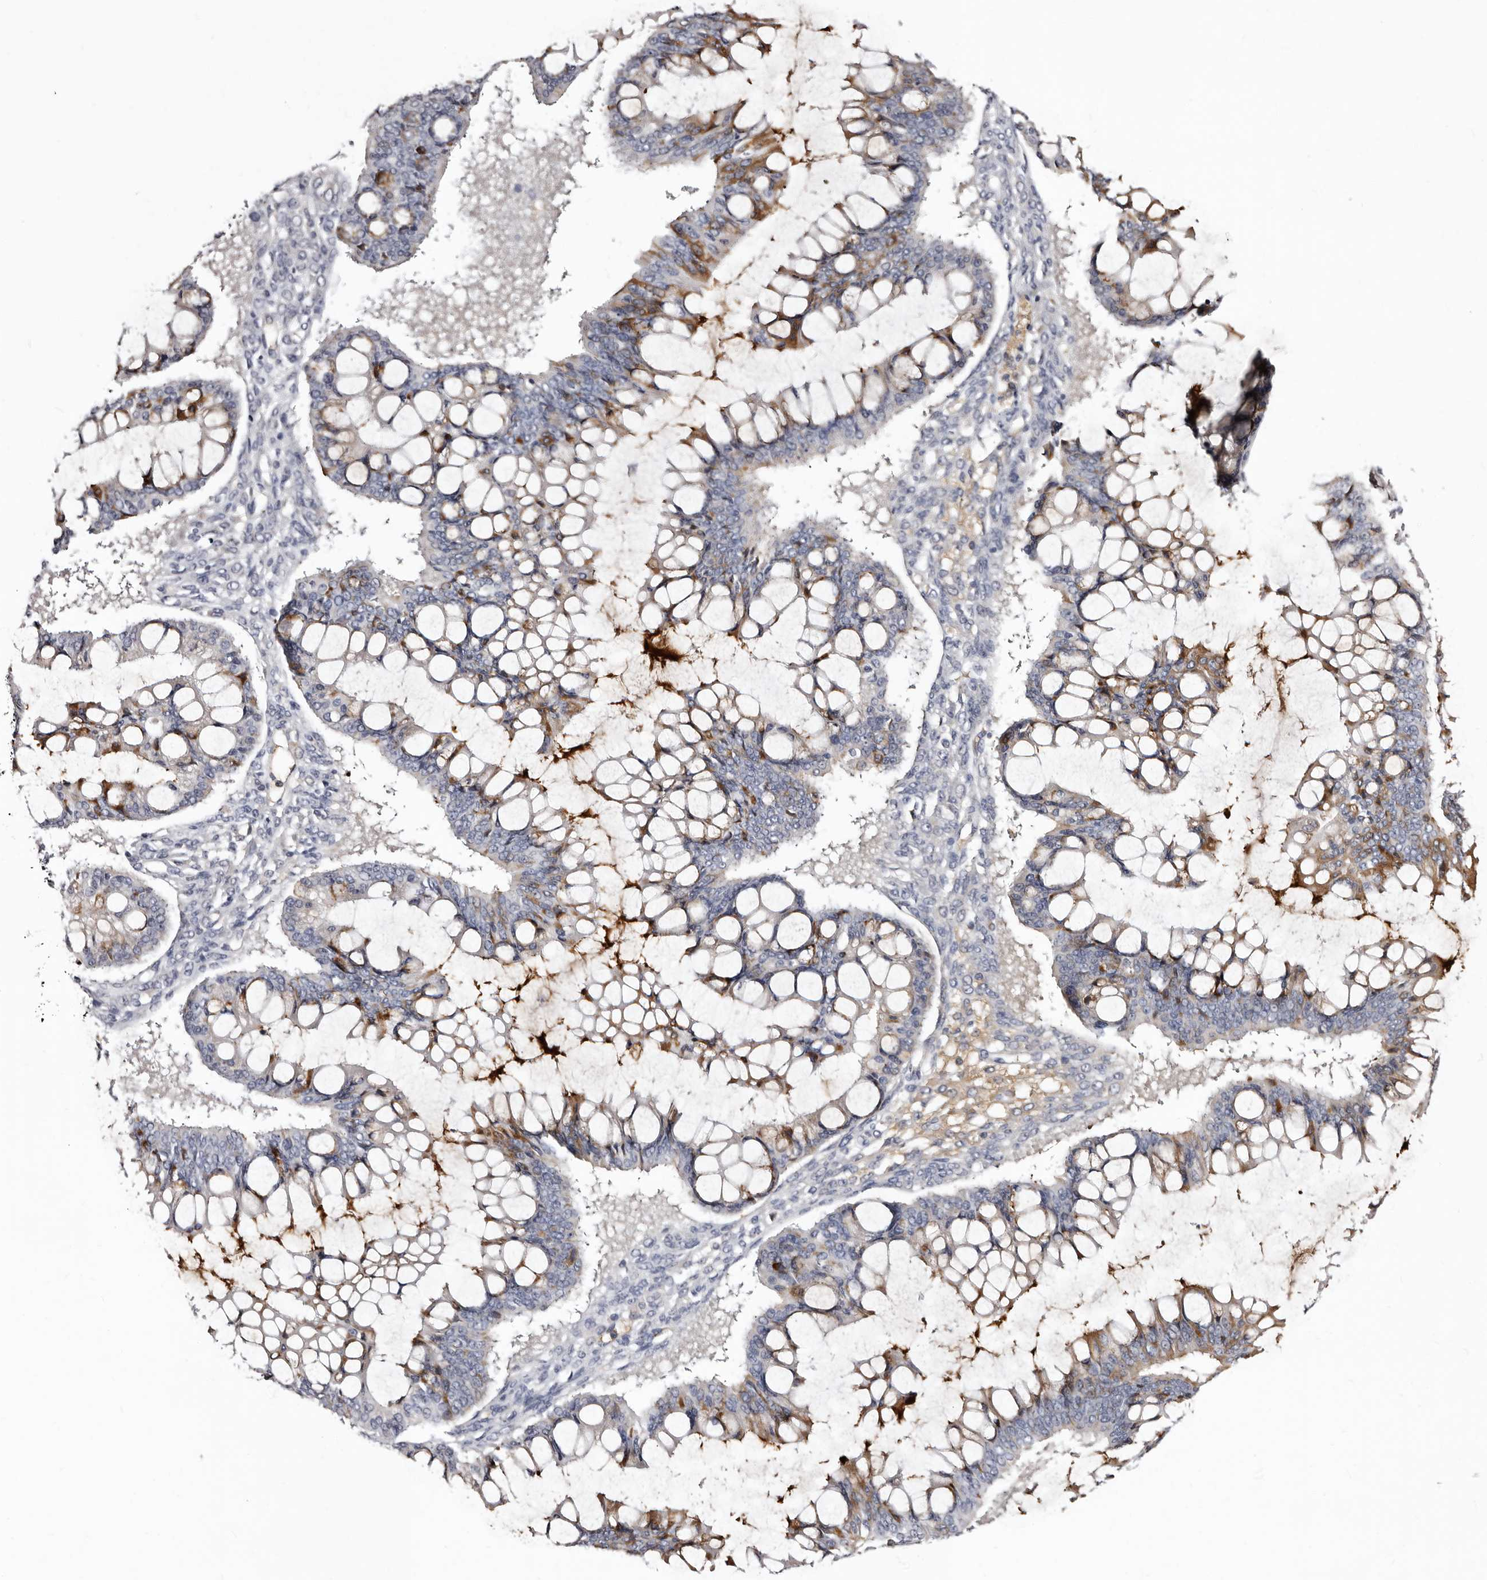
{"staining": {"intensity": "moderate", "quantity": "<25%", "location": "cytoplasmic/membranous"}, "tissue": "ovarian cancer", "cell_type": "Tumor cells", "image_type": "cancer", "snomed": [{"axis": "morphology", "description": "Cystadenocarcinoma, mucinous, NOS"}, {"axis": "topography", "description": "Ovary"}], "caption": "A low amount of moderate cytoplasmic/membranous expression is appreciated in about <25% of tumor cells in ovarian mucinous cystadenocarcinoma tissue.", "gene": "BPGM", "patient": {"sex": "female", "age": 73}}